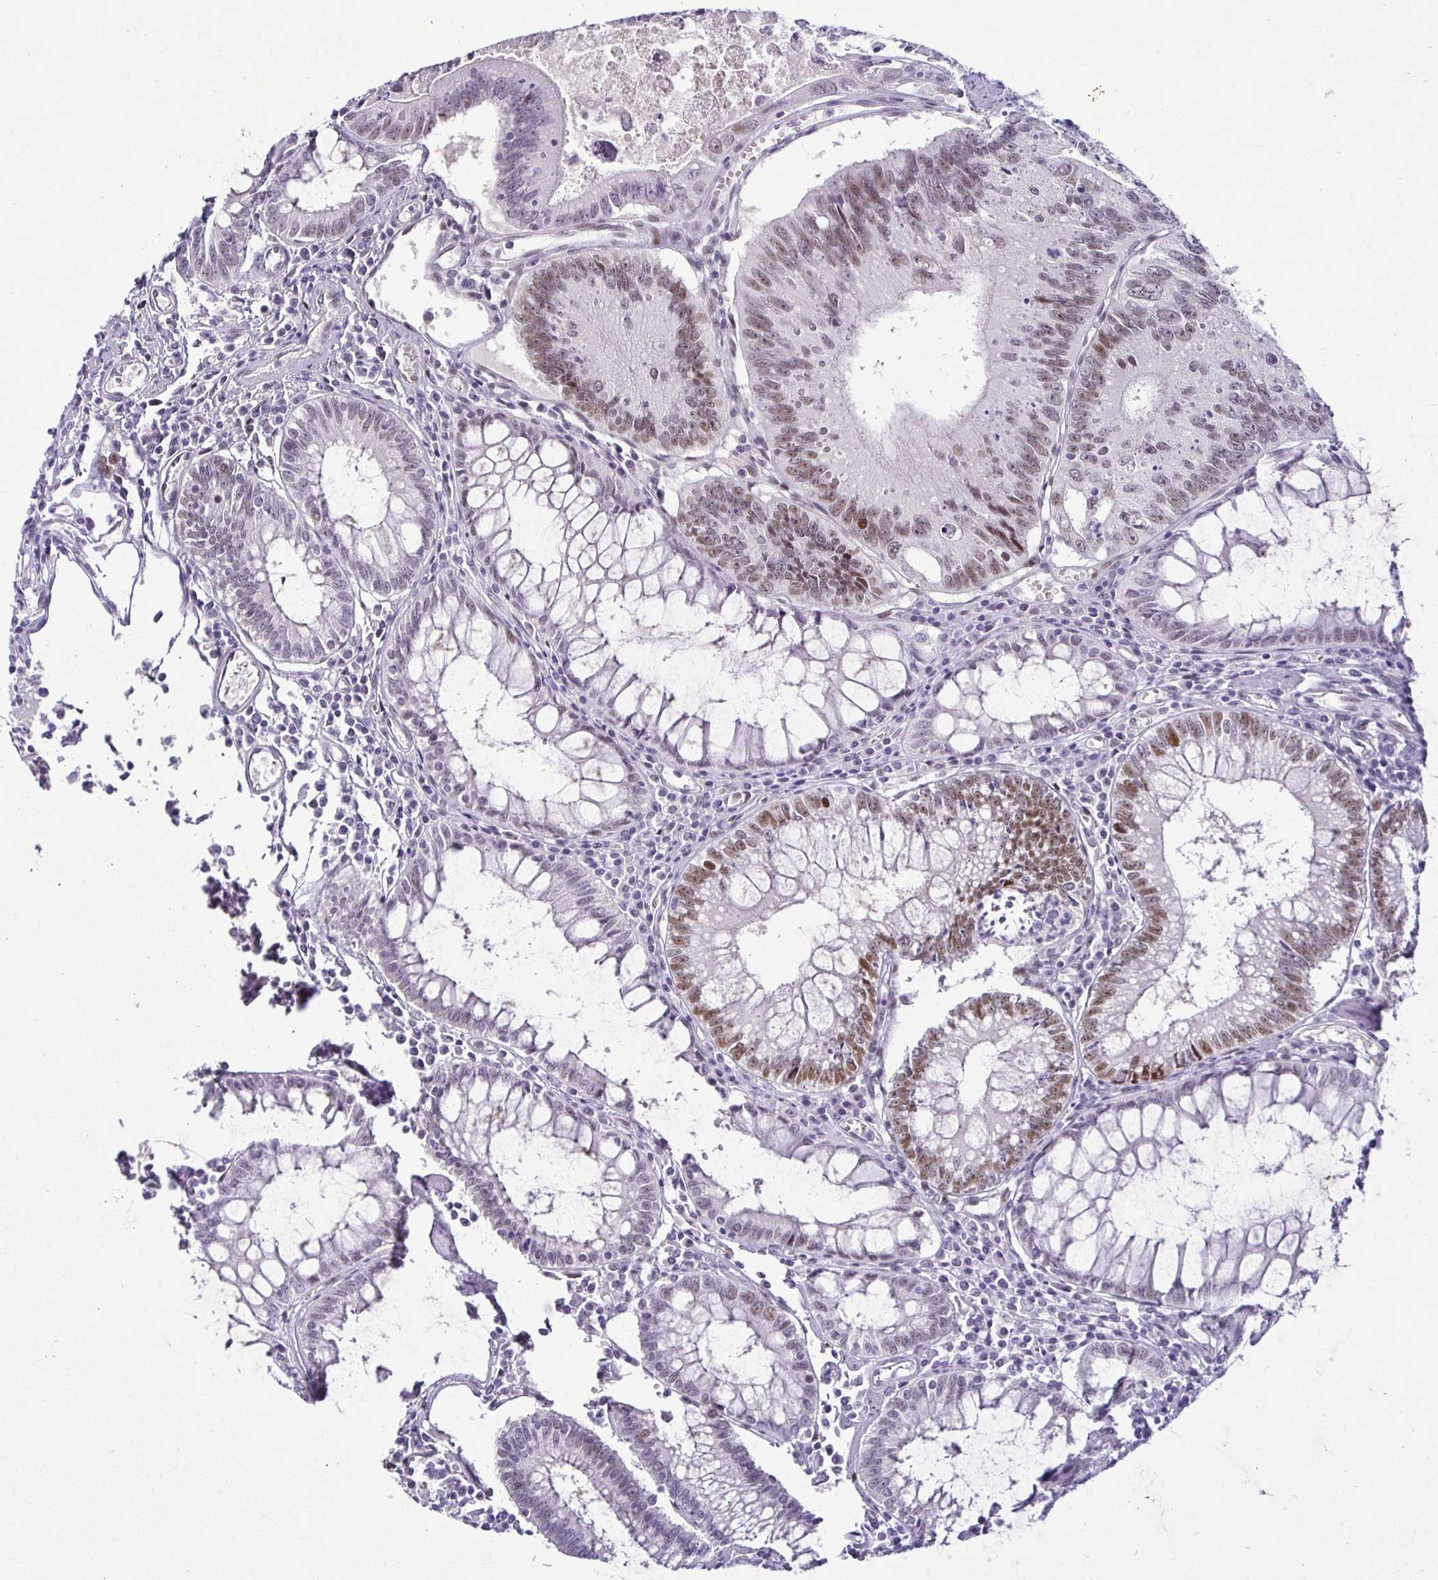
{"staining": {"intensity": "moderate", "quantity": "25%-75%", "location": "nuclear"}, "tissue": "colorectal cancer", "cell_type": "Tumor cells", "image_type": "cancer", "snomed": [{"axis": "morphology", "description": "Adenocarcinoma, NOS"}, {"axis": "topography", "description": "Rectum"}], "caption": "Tumor cells demonstrate medium levels of moderate nuclear positivity in about 25%-75% of cells in human colorectal cancer.", "gene": "NUP188", "patient": {"sex": "female", "age": 81}}